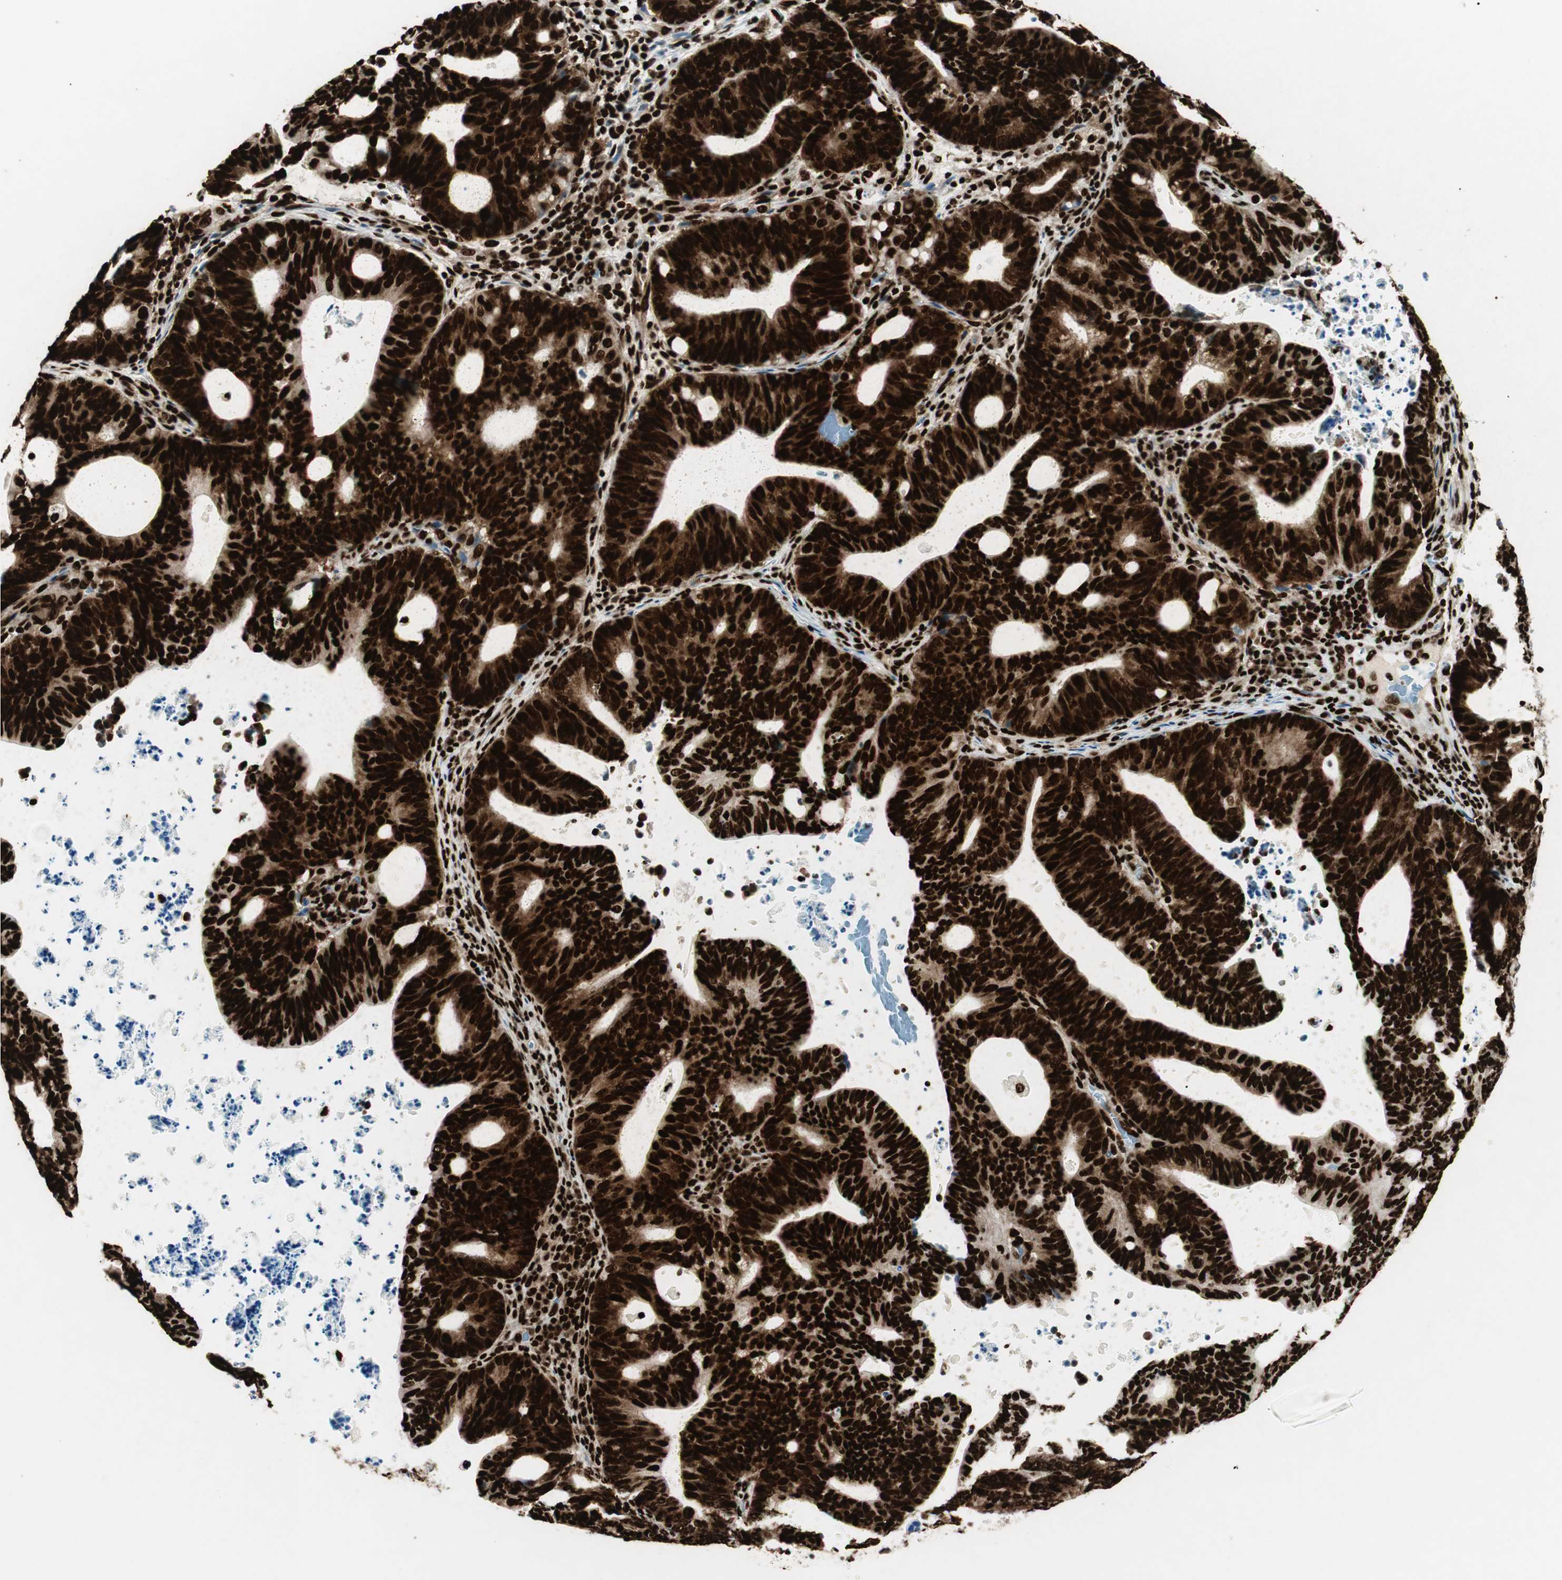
{"staining": {"intensity": "strong", "quantity": ">75%", "location": "cytoplasmic/membranous,nuclear"}, "tissue": "endometrial cancer", "cell_type": "Tumor cells", "image_type": "cancer", "snomed": [{"axis": "morphology", "description": "Adenocarcinoma, NOS"}, {"axis": "topography", "description": "Uterus"}], "caption": "The immunohistochemical stain highlights strong cytoplasmic/membranous and nuclear staining in tumor cells of adenocarcinoma (endometrial) tissue.", "gene": "EWSR1", "patient": {"sex": "female", "age": 83}}